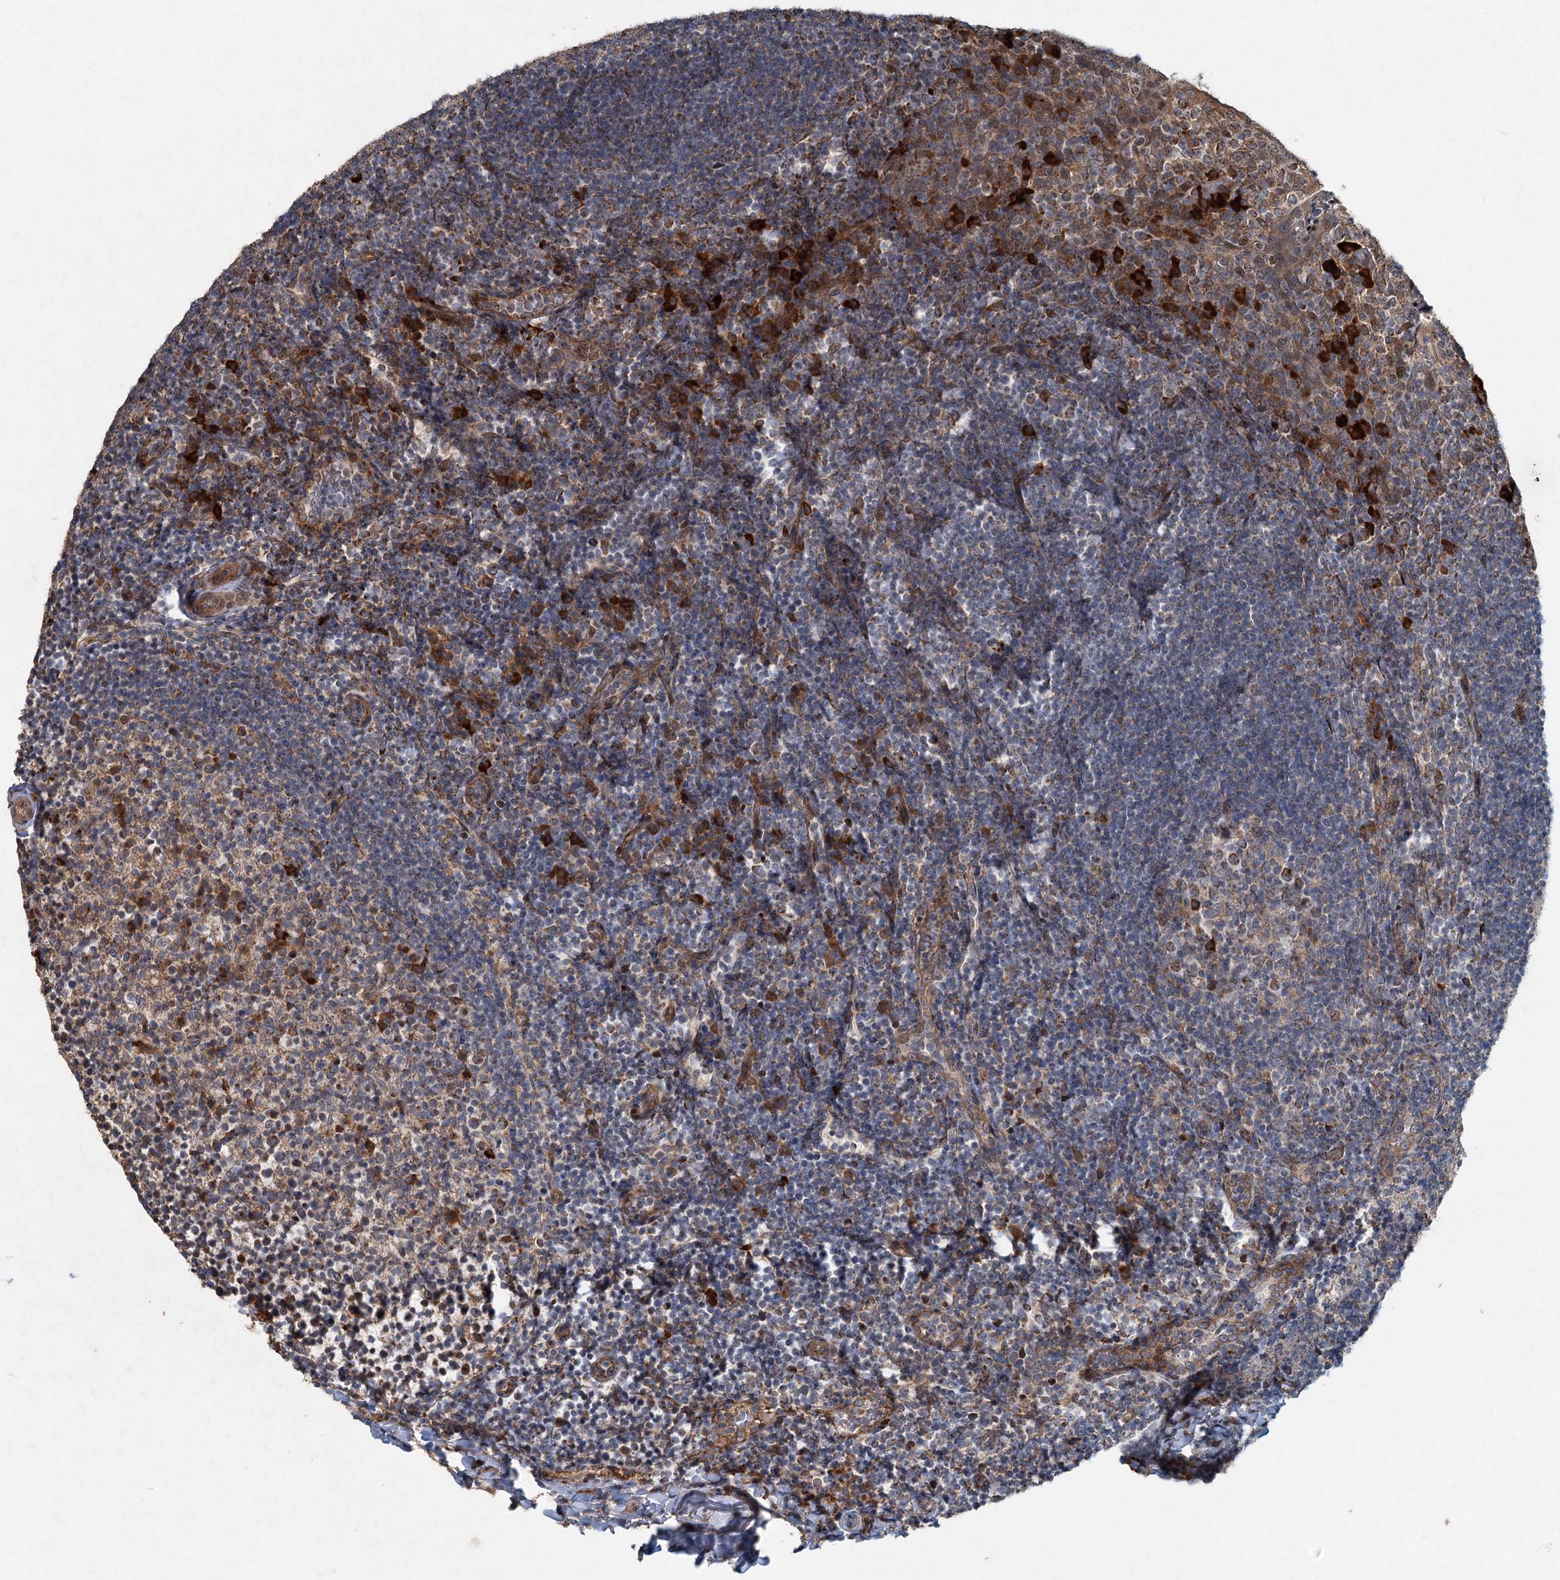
{"staining": {"intensity": "moderate", "quantity": ">75%", "location": "cytoplasmic/membranous"}, "tissue": "tonsil", "cell_type": "Germinal center cells", "image_type": "normal", "snomed": [{"axis": "morphology", "description": "Normal tissue, NOS"}, {"axis": "topography", "description": "Tonsil"}], "caption": "Protein staining by immunohistochemistry (IHC) exhibits moderate cytoplasmic/membranous expression in approximately >75% of germinal center cells in unremarkable tonsil.", "gene": "SRPX2", "patient": {"sex": "female", "age": 10}}